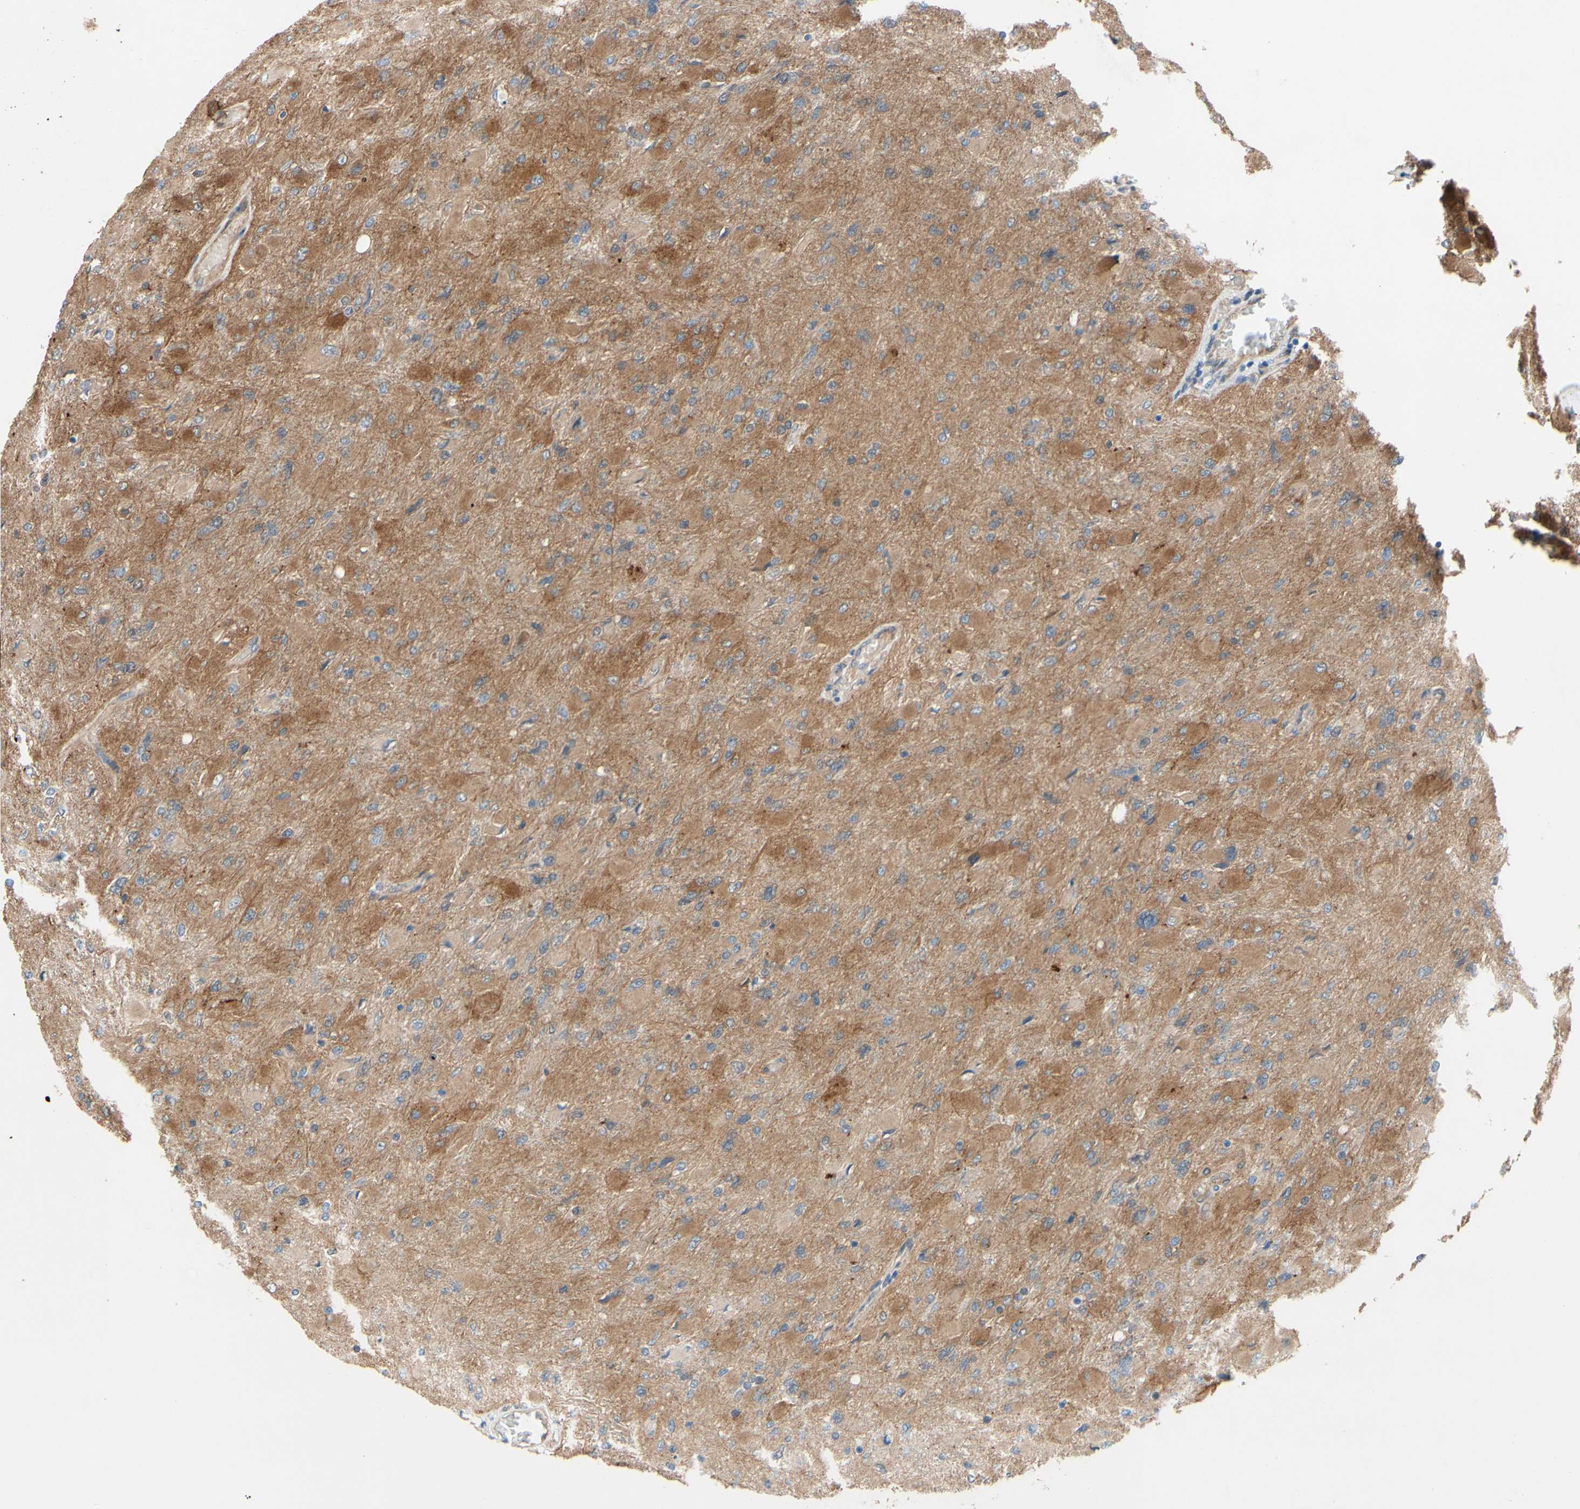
{"staining": {"intensity": "moderate", "quantity": "25%-75%", "location": "cytoplasmic/membranous"}, "tissue": "glioma", "cell_type": "Tumor cells", "image_type": "cancer", "snomed": [{"axis": "morphology", "description": "Glioma, malignant, High grade"}, {"axis": "topography", "description": "Cerebral cortex"}], "caption": "A photomicrograph showing moderate cytoplasmic/membranous positivity in approximately 25%-75% of tumor cells in high-grade glioma (malignant), as visualized by brown immunohistochemical staining.", "gene": "CTTNBP2", "patient": {"sex": "female", "age": 36}}